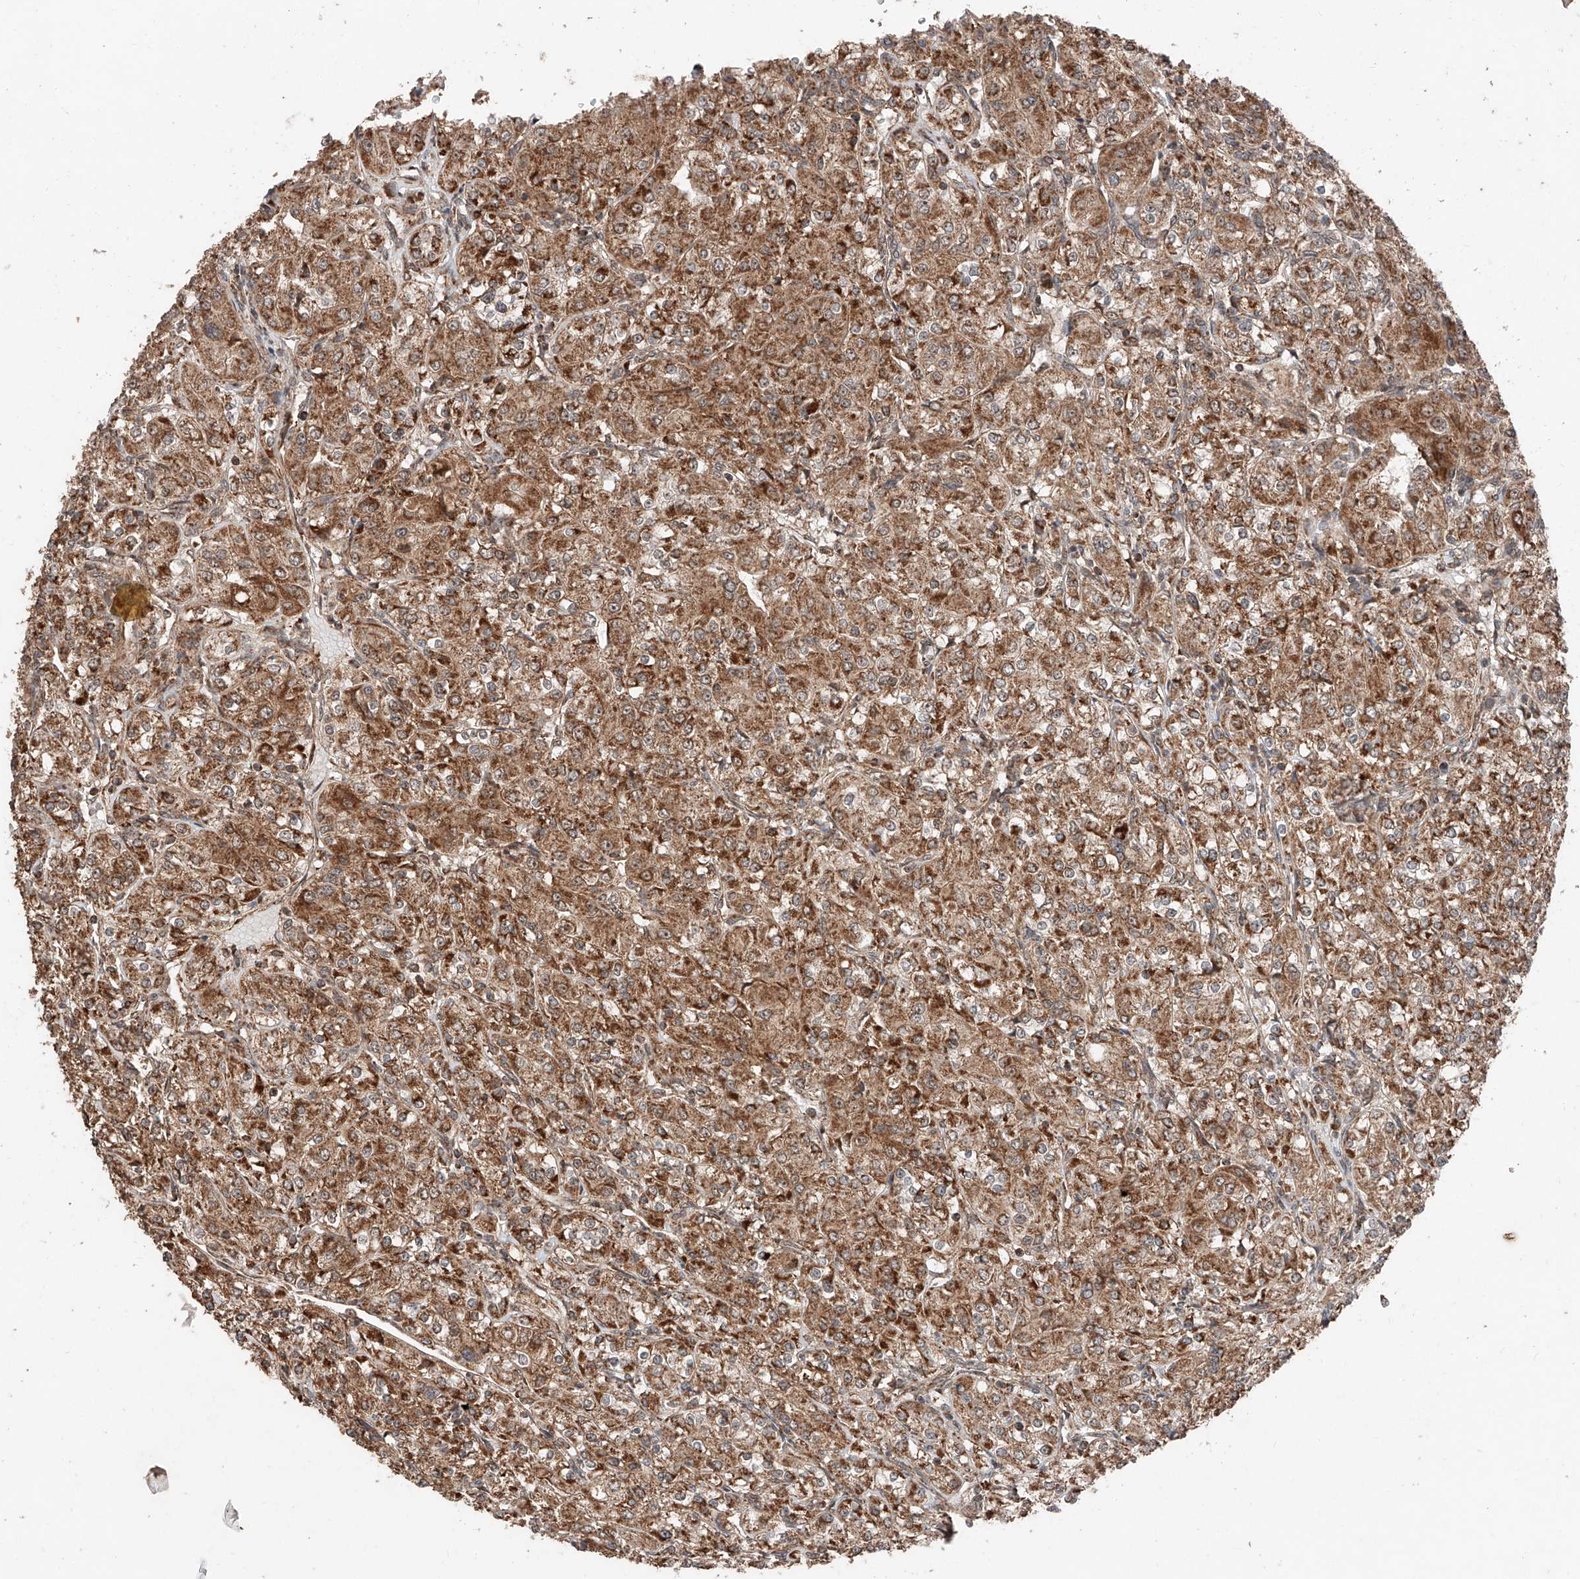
{"staining": {"intensity": "moderate", "quantity": ">75%", "location": "cytoplasmic/membranous"}, "tissue": "renal cancer", "cell_type": "Tumor cells", "image_type": "cancer", "snomed": [{"axis": "morphology", "description": "Adenocarcinoma, NOS"}, {"axis": "topography", "description": "Kidney"}], "caption": "This micrograph displays immunohistochemistry staining of renal cancer, with medium moderate cytoplasmic/membranous staining in approximately >75% of tumor cells.", "gene": "ZSCAN29", "patient": {"sex": "male", "age": 77}}